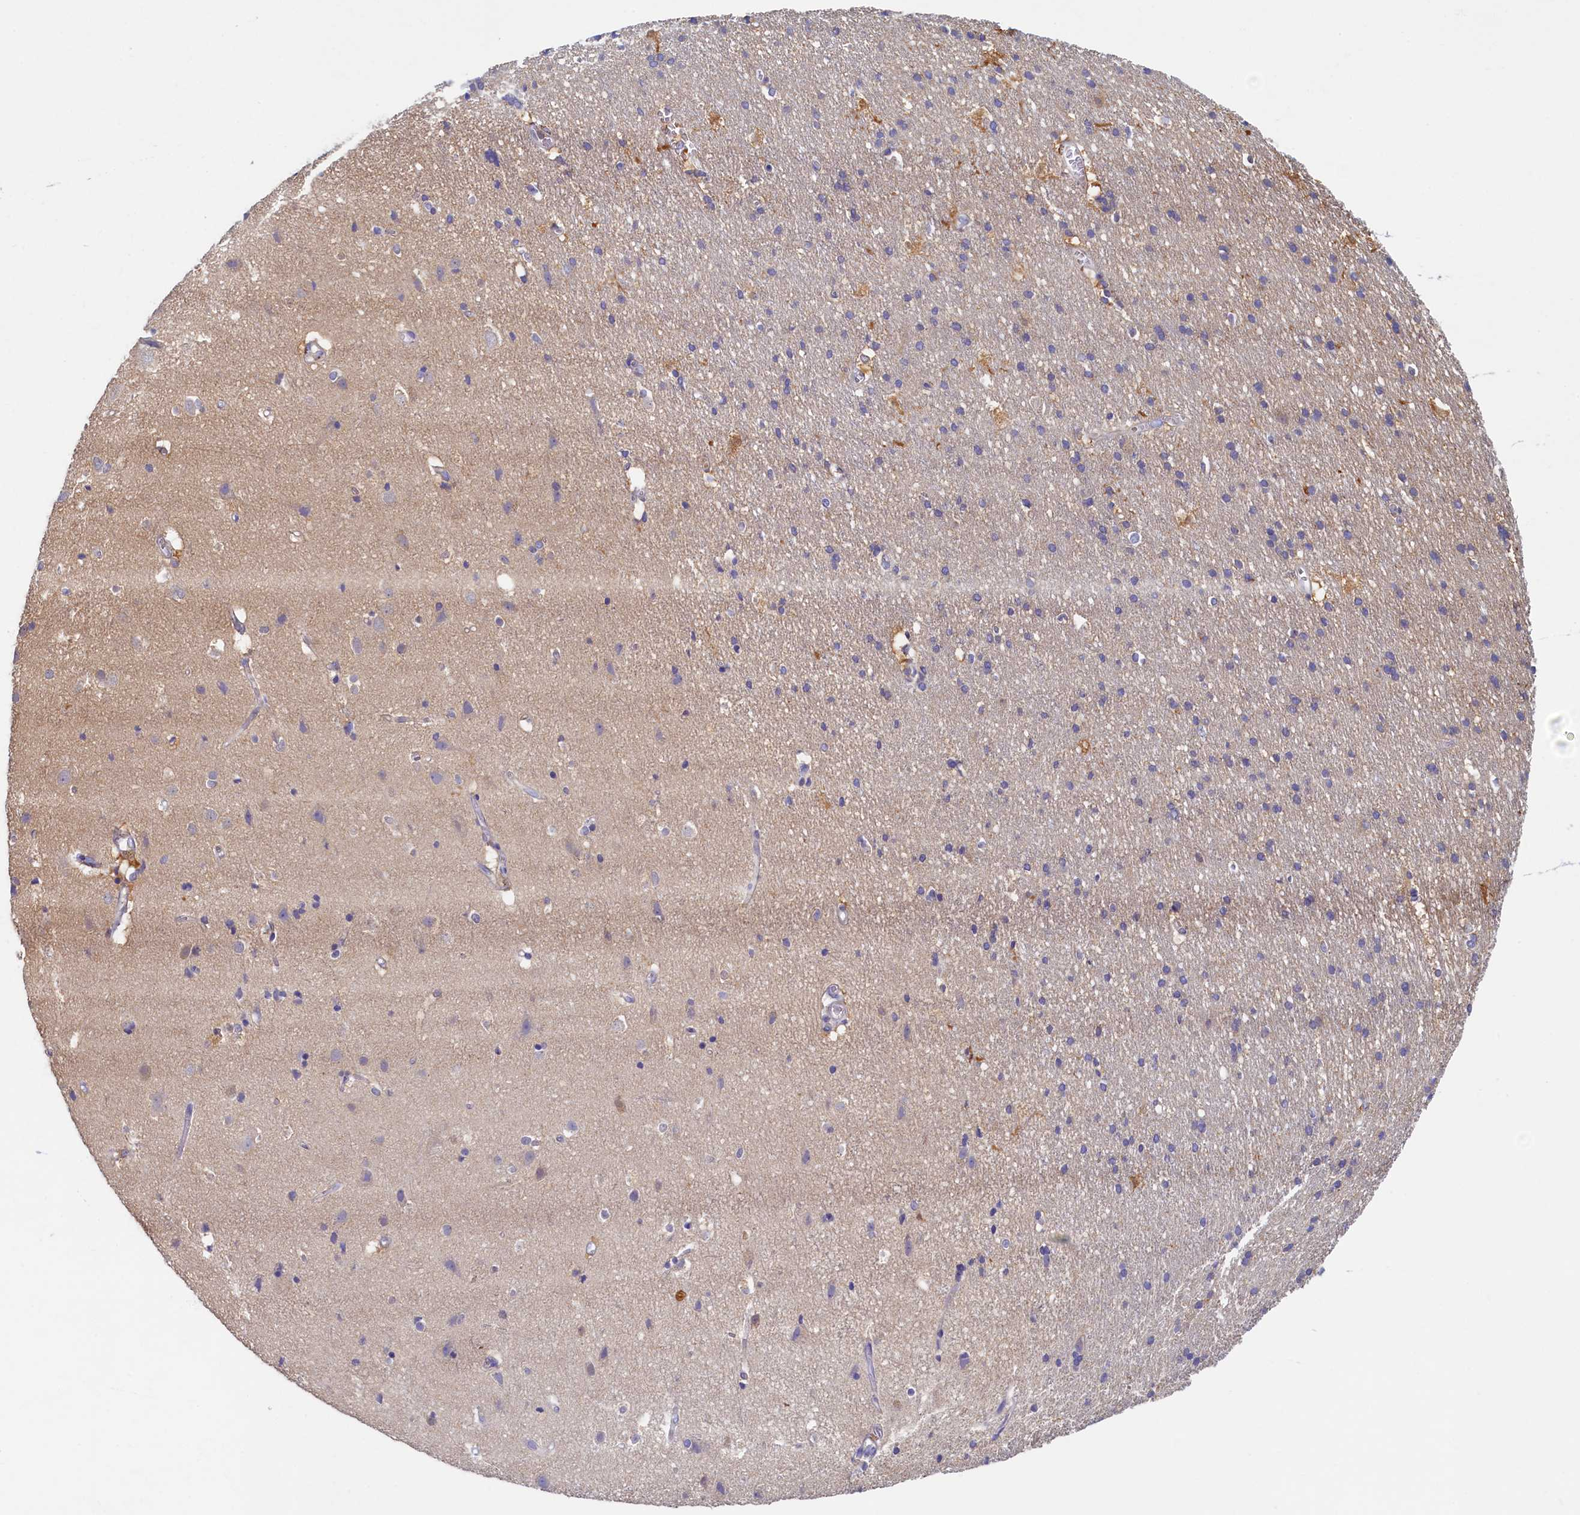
{"staining": {"intensity": "weak", "quantity": "<25%", "location": "cytoplasmic/membranous"}, "tissue": "cerebral cortex", "cell_type": "Endothelial cells", "image_type": "normal", "snomed": [{"axis": "morphology", "description": "Normal tissue, NOS"}, {"axis": "topography", "description": "Cerebral cortex"}], "caption": "Cerebral cortex was stained to show a protein in brown. There is no significant positivity in endothelial cells.", "gene": "TIMM8B", "patient": {"sex": "male", "age": 54}}